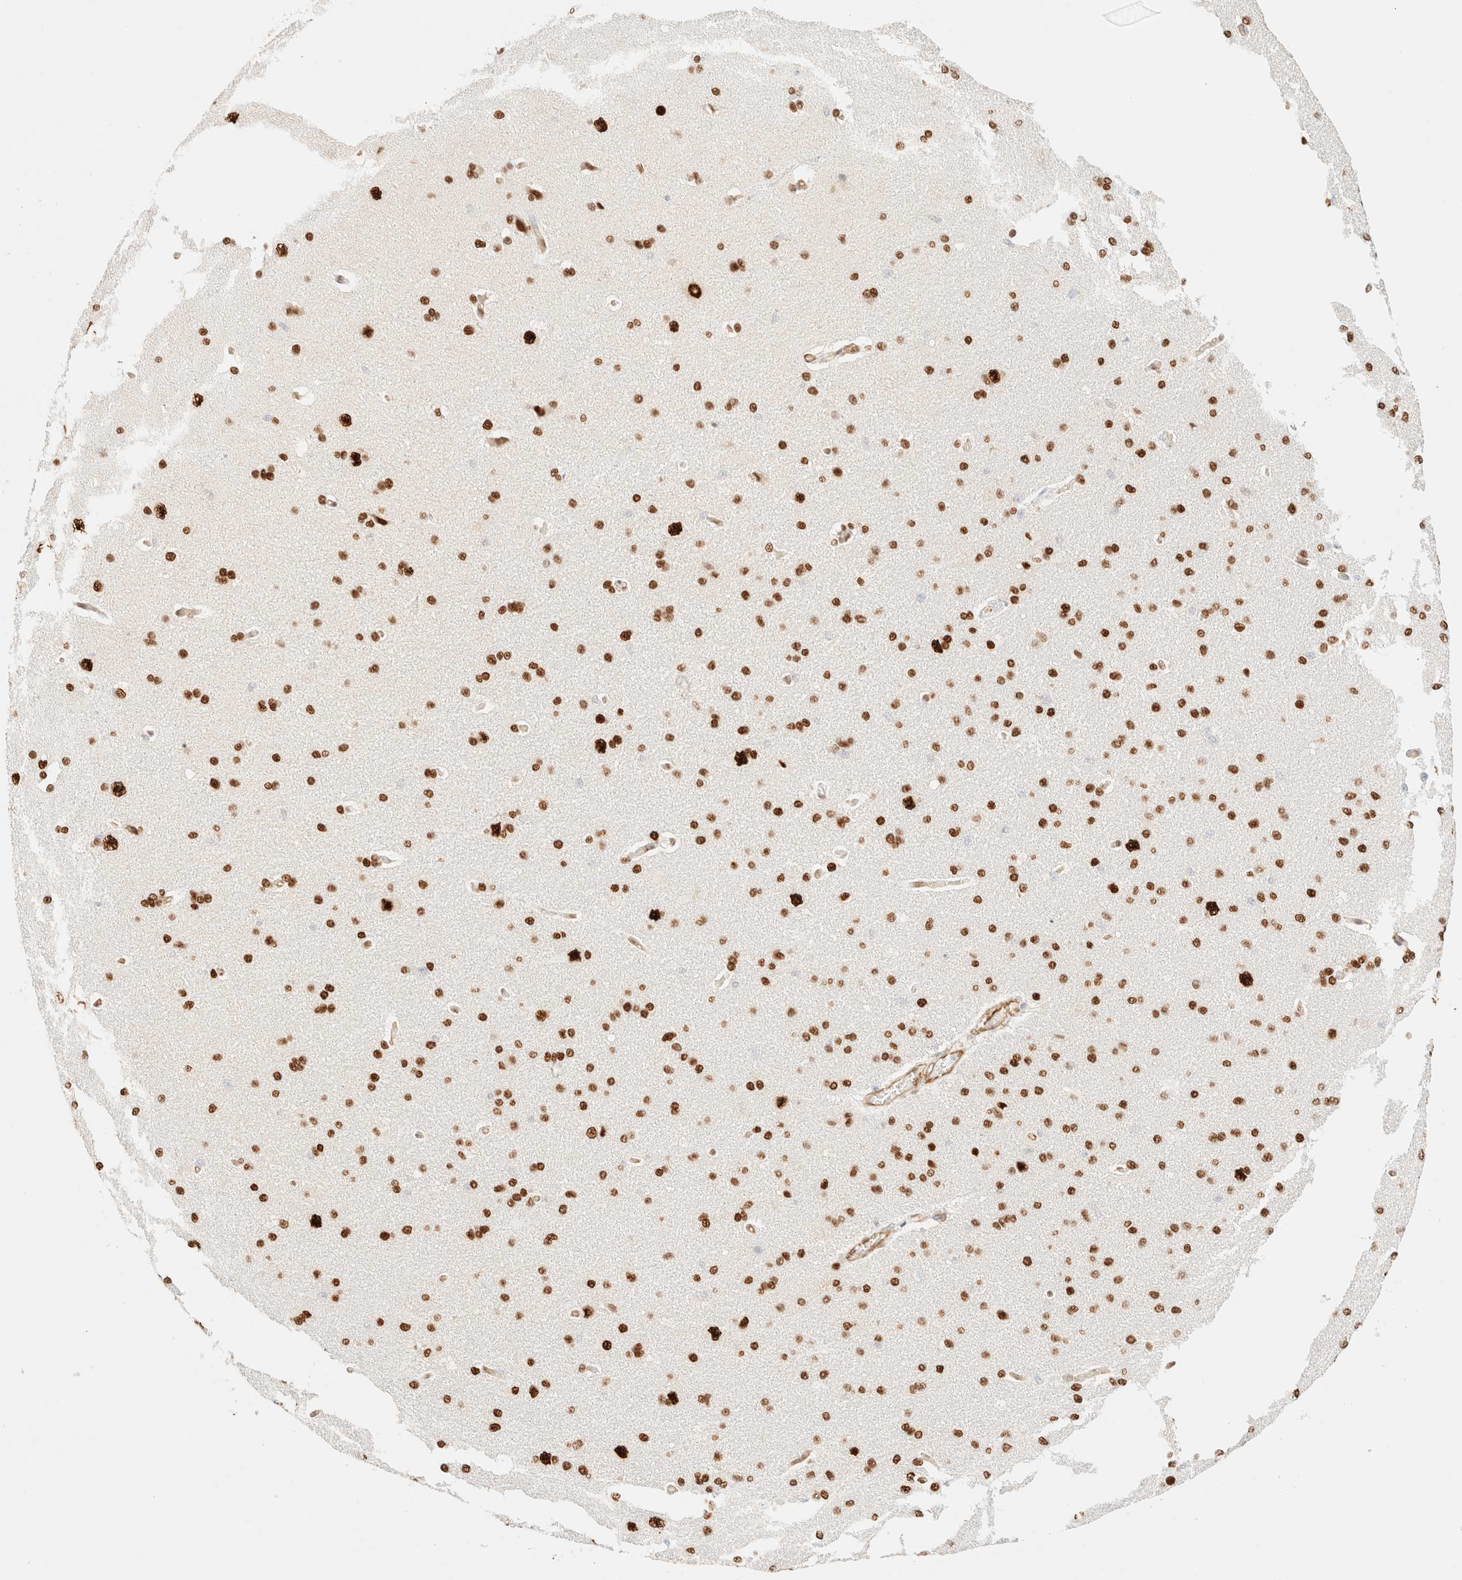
{"staining": {"intensity": "moderate", "quantity": ">75%", "location": "cytoplasmic/membranous,nuclear"}, "tissue": "cerebral cortex", "cell_type": "Endothelial cells", "image_type": "normal", "snomed": [{"axis": "morphology", "description": "Normal tissue, NOS"}, {"axis": "topography", "description": "Cerebral cortex"}], "caption": "Moderate cytoplasmic/membranous,nuclear protein positivity is seen in approximately >75% of endothelial cells in cerebral cortex. The protein is shown in brown color, while the nuclei are stained blue.", "gene": "ZSCAN18", "patient": {"sex": "male", "age": 62}}